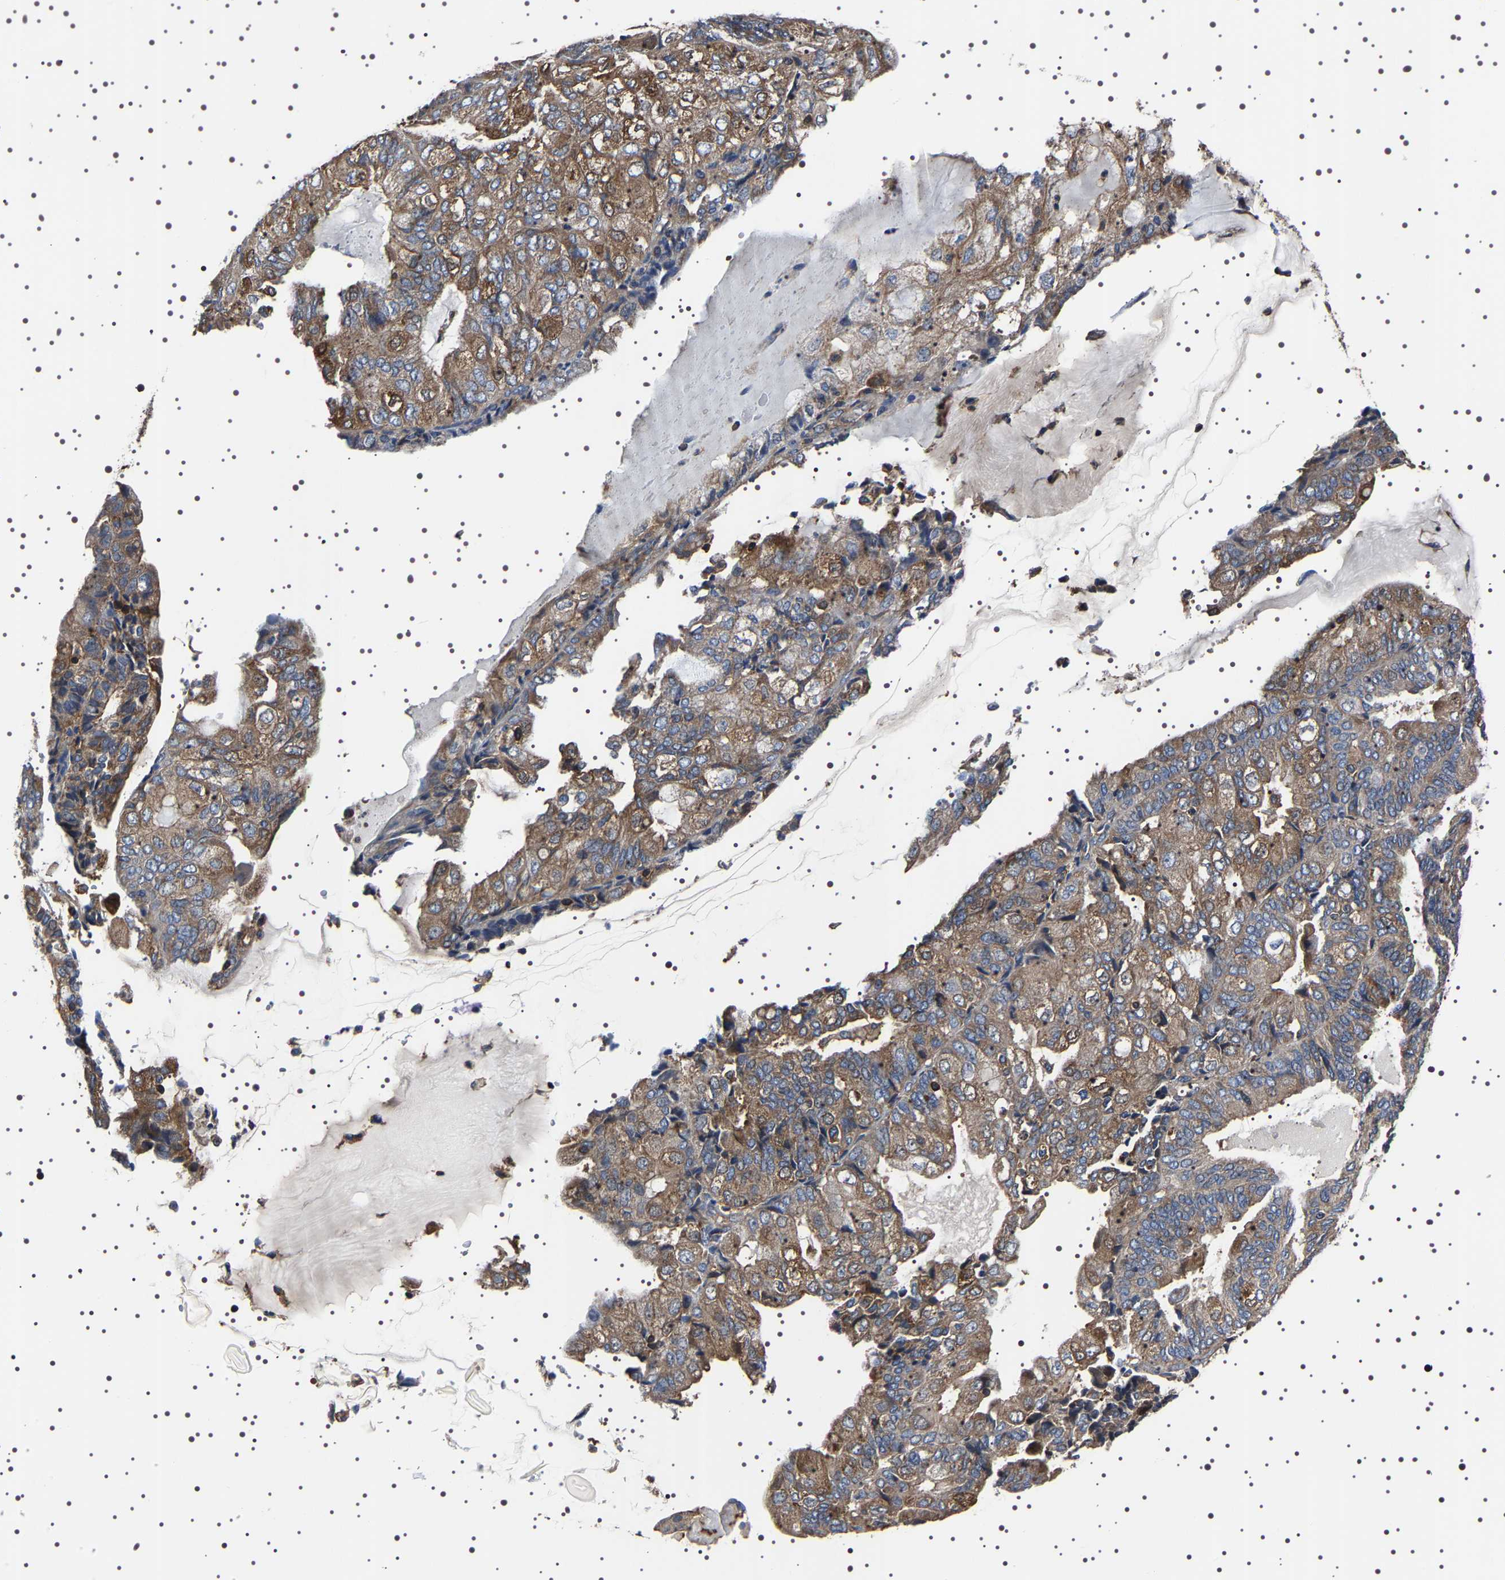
{"staining": {"intensity": "moderate", "quantity": ">75%", "location": "cytoplasmic/membranous"}, "tissue": "endometrial cancer", "cell_type": "Tumor cells", "image_type": "cancer", "snomed": [{"axis": "morphology", "description": "Adenocarcinoma, NOS"}, {"axis": "topography", "description": "Endometrium"}], "caption": "The micrograph displays a brown stain indicating the presence of a protein in the cytoplasmic/membranous of tumor cells in endometrial adenocarcinoma. (IHC, brightfield microscopy, high magnification).", "gene": "WDR1", "patient": {"sex": "female", "age": 81}}